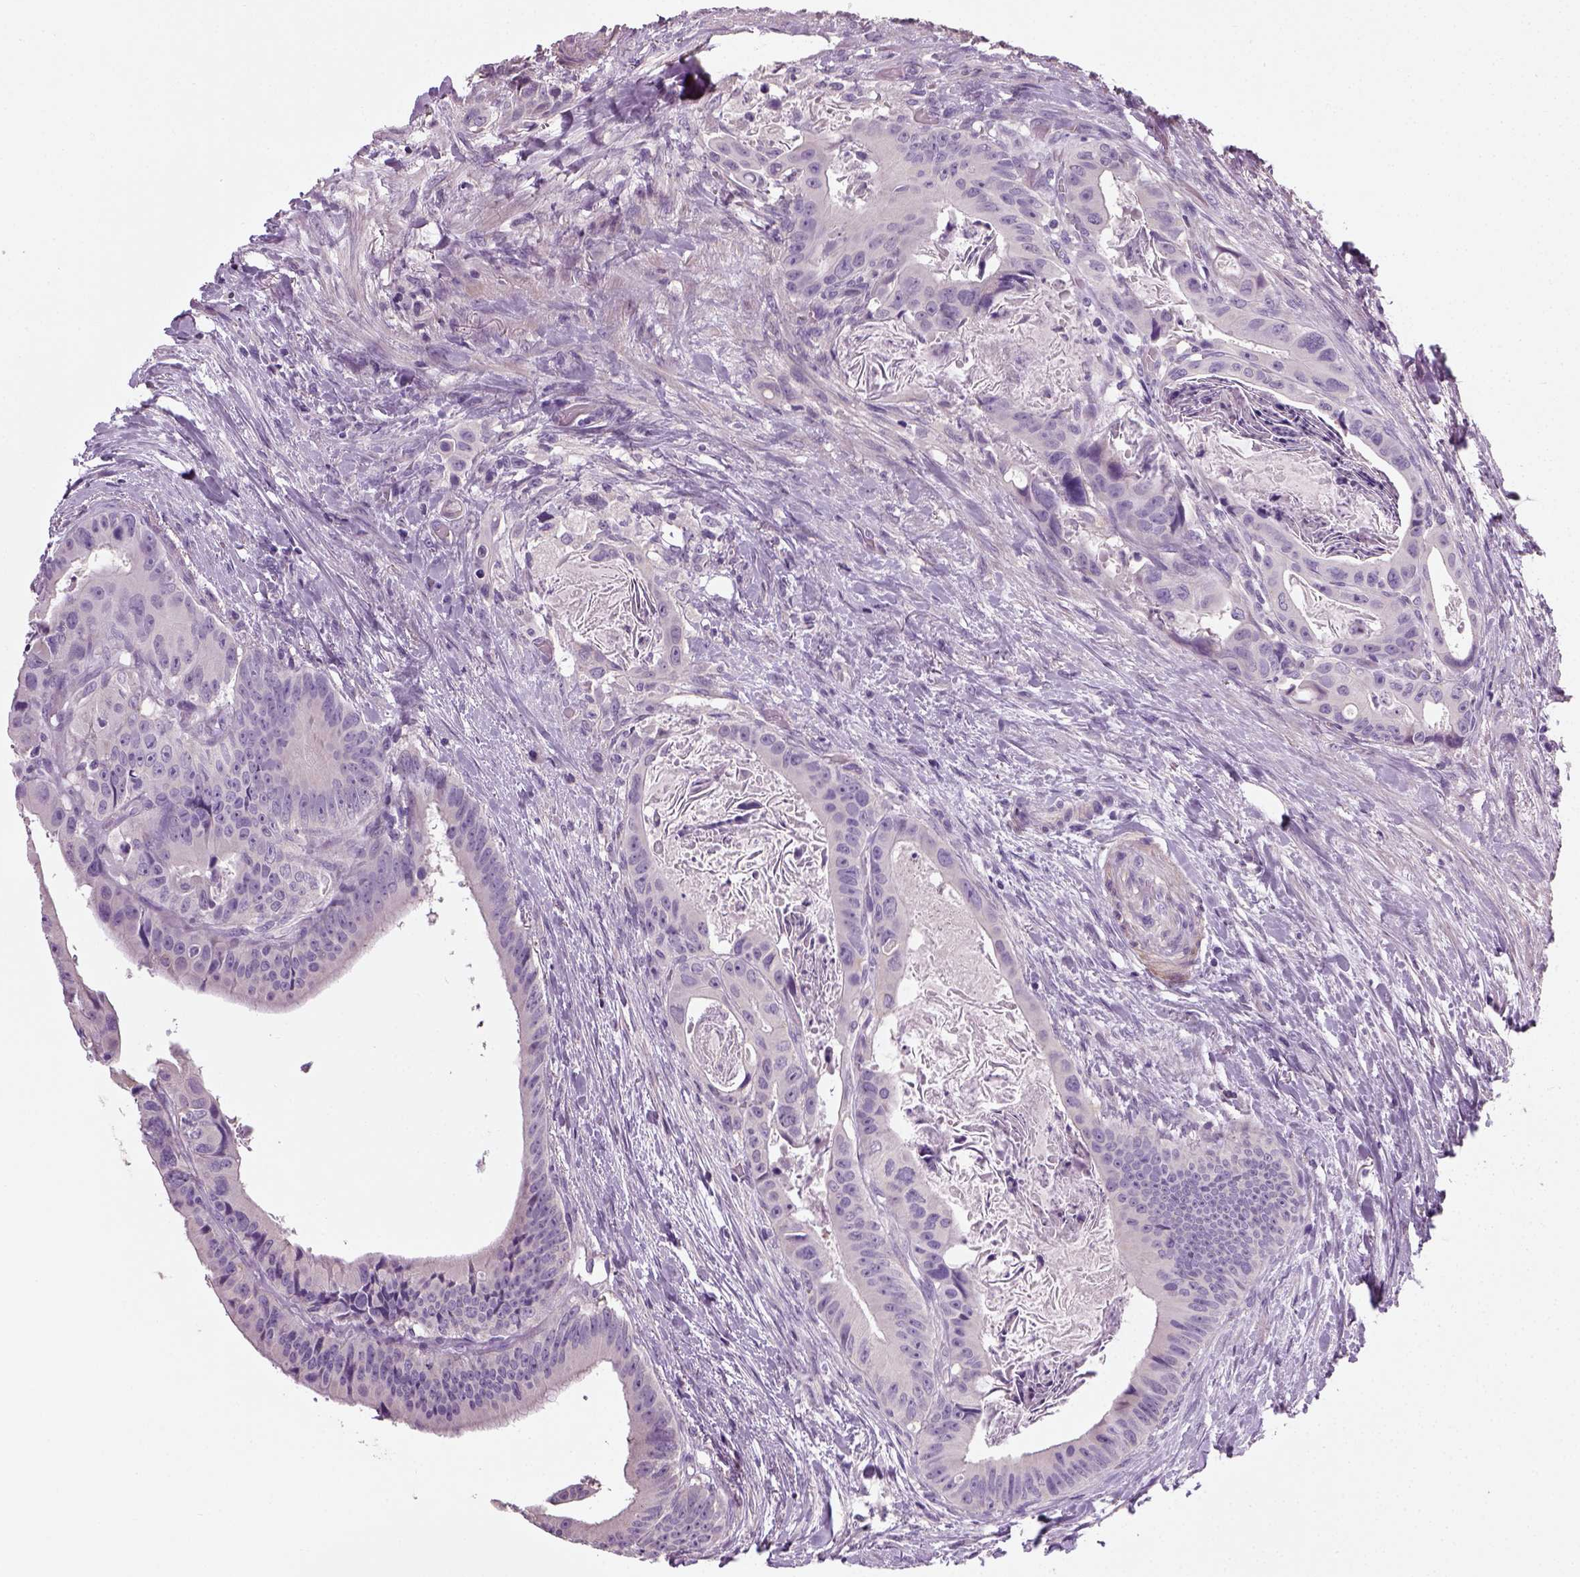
{"staining": {"intensity": "negative", "quantity": "none", "location": "none"}, "tissue": "colorectal cancer", "cell_type": "Tumor cells", "image_type": "cancer", "snomed": [{"axis": "morphology", "description": "Adenocarcinoma, NOS"}, {"axis": "topography", "description": "Rectum"}], "caption": "IHC of human colorectal cancer shows no positivity in tumor cells.", "gene": "ELOVL3", "patient": {"sex": "male", "age": 64}}